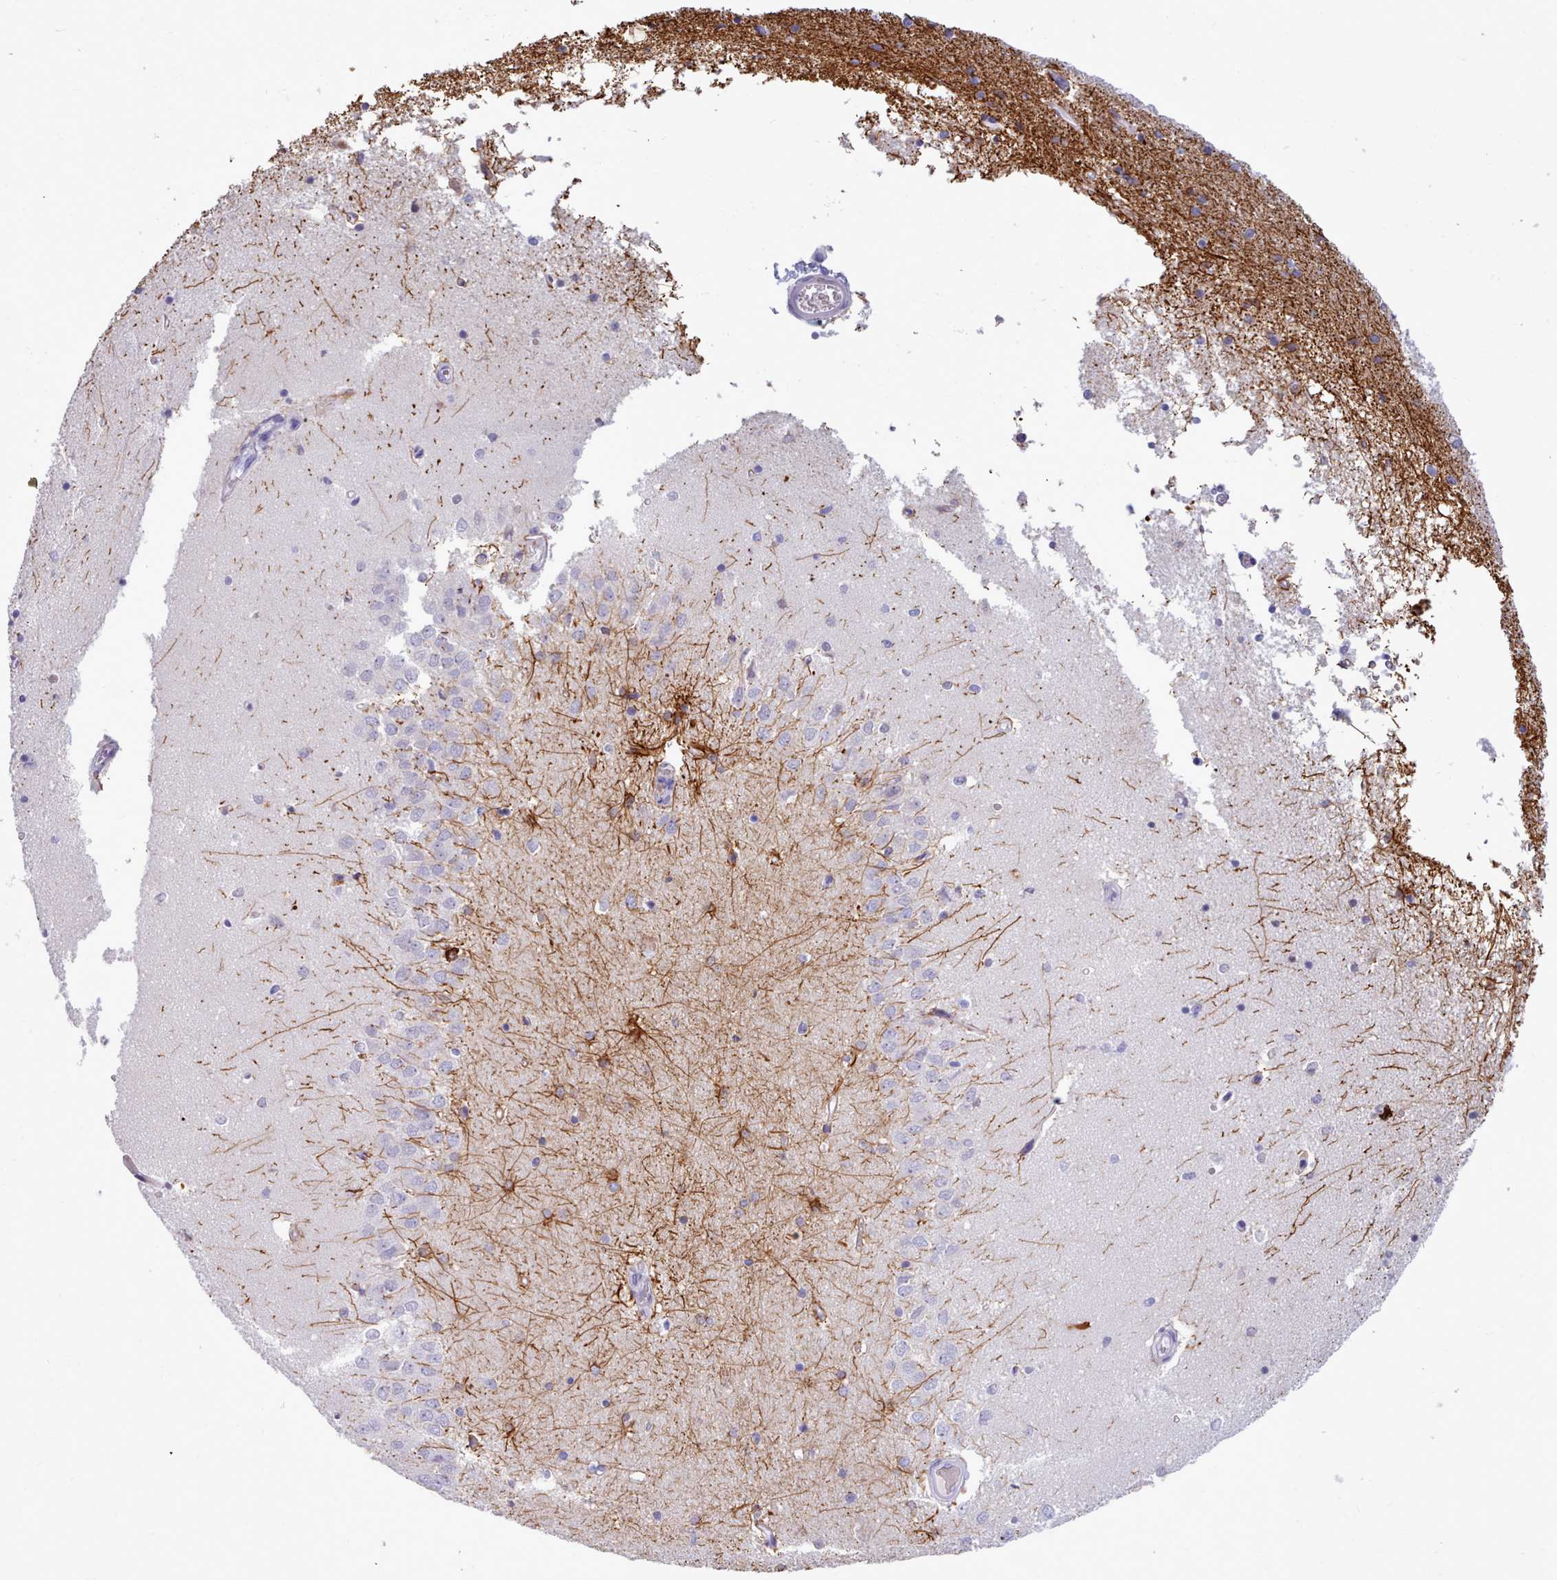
{"staining": {"intensity": "strong", "quantity": "<25%", "location": "cytoplasmic/membranous"}, "tissue": "hippocampus", "cell_type": "Glial cells", "image_type": "normal", "snomed": [{"axis": "morphology", "description": "Normal tissue, NOS"}, {"axis": "topography", "description": "Hippocampus"}], "caption": "An IHC histopathology image of normal tissue is shown. Protein staining in brown highlights strong cytoplasmic/membranous positivity in hippocampus within glial cells. (DAB IHC, brown staining for protein, blue staining for nuclei).", "gene": "NKX1", "patient": {"sex": "male", "age": 45}}